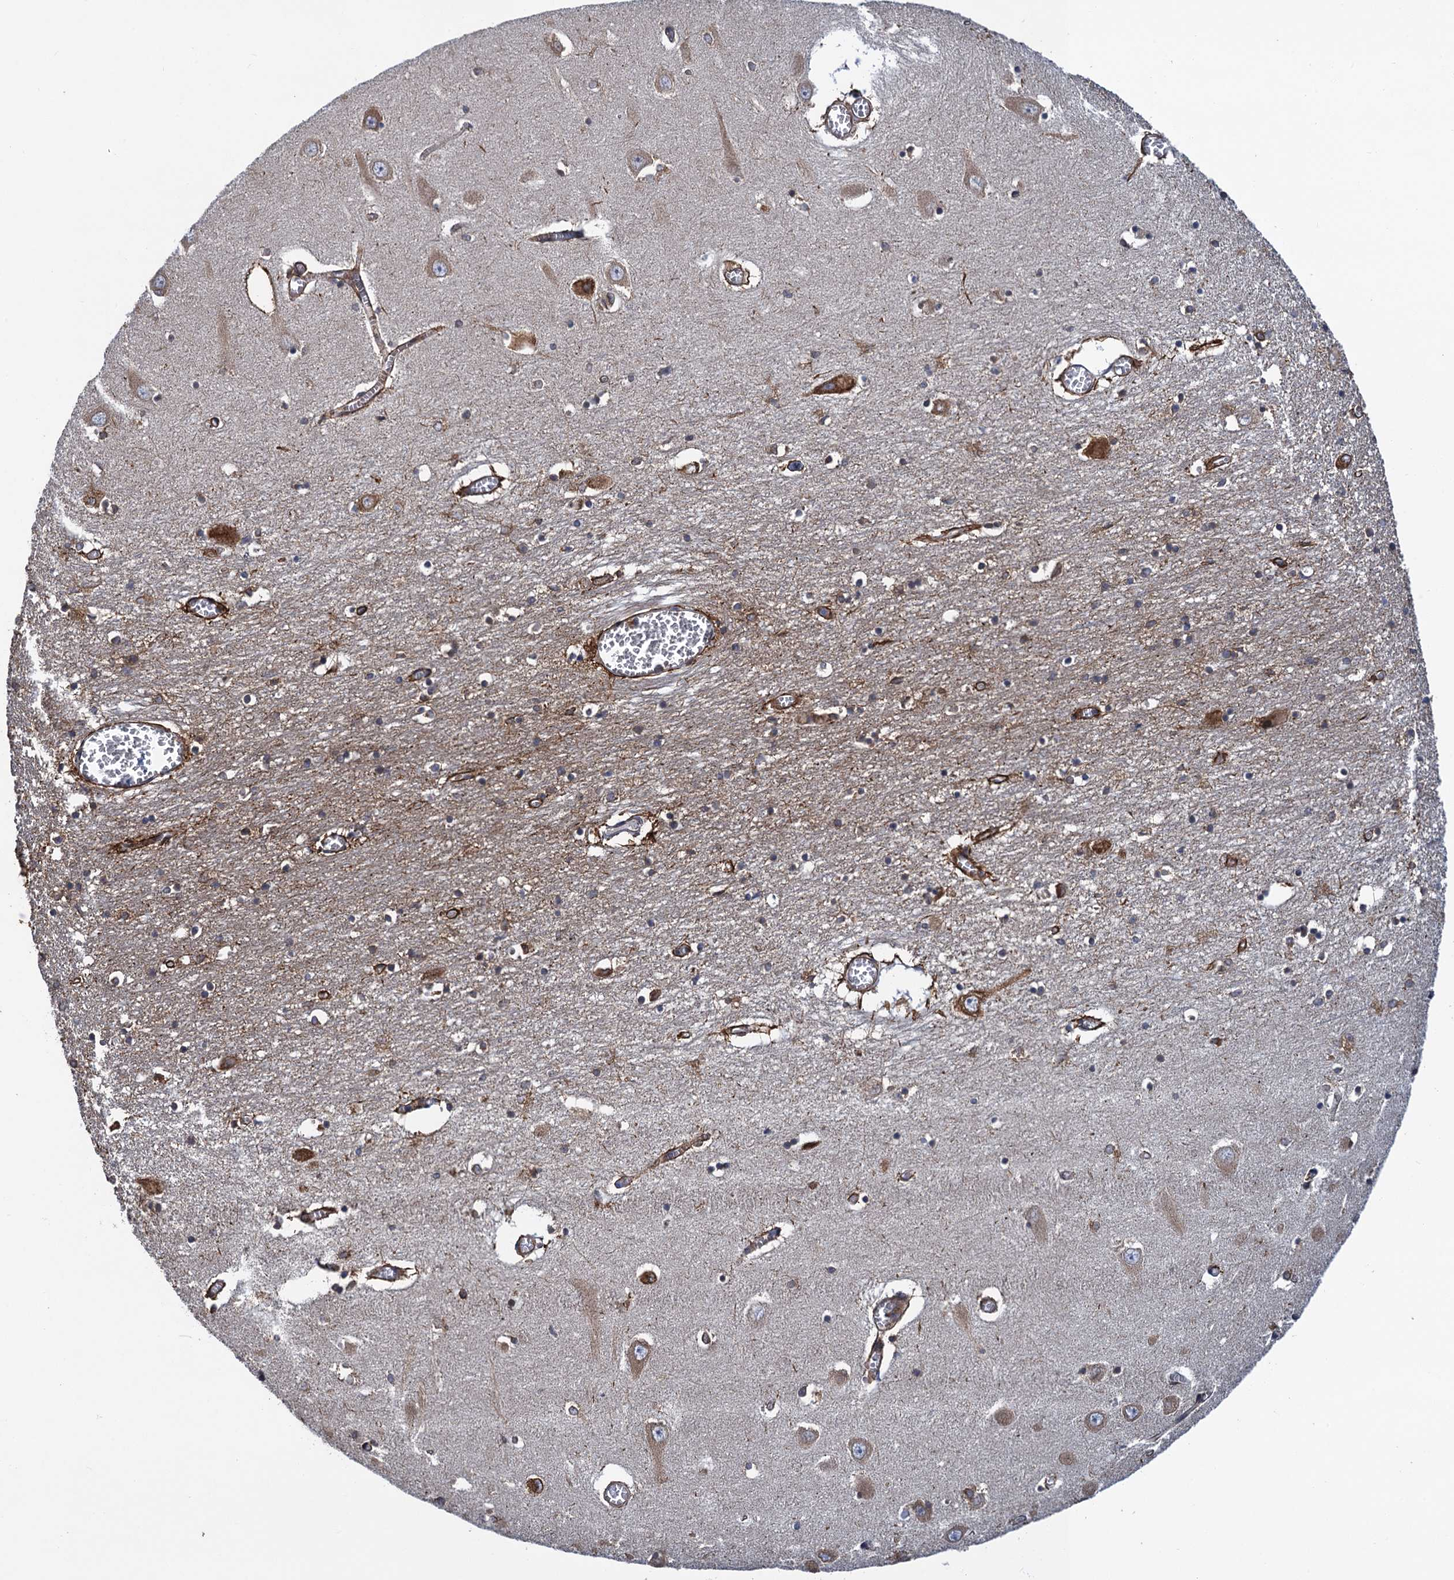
{"staining": {"intensity": "moderate", "quantity": "25%-75%", "location": "cytoplasmic/membranous"}, "tissue": "hippocampus", "cell_type": "Glial cells", "image_type": "normal", "snomed": [{"axis": "morphology", "description": "Normal tissue, NOS"}, {"axis": "topography", "description": "Hippocampus"}], "caption": "Protein expression analysis of unremarkable human hippocampus reveals moderate cytoplasmic/membranous positivity in approximately 25%-75% of glial cells.", "gene": "ARMC5", "patient": {"sex": "male", "age": 70}}